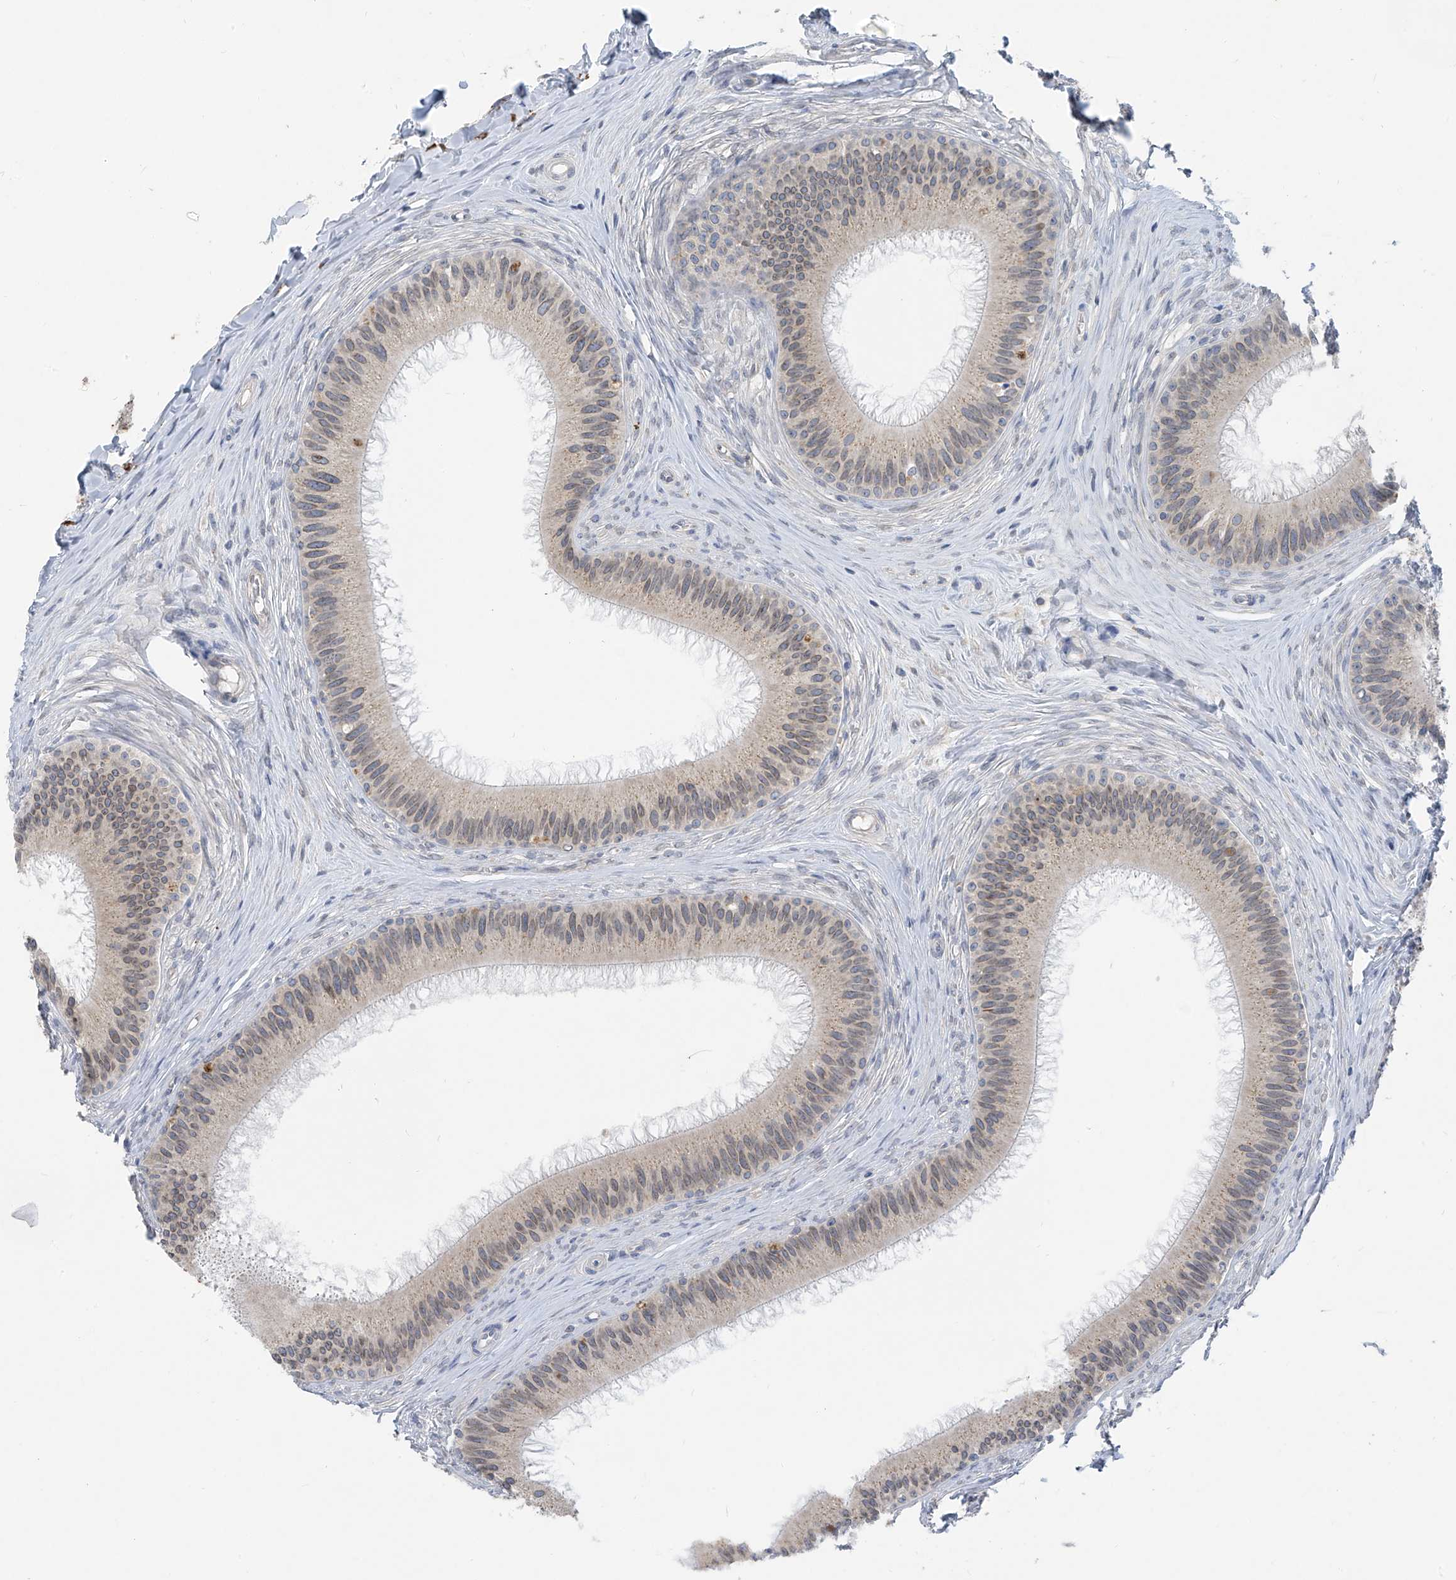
{"staining": {"intensity": "moderate", "quantity": "25%-75%", "location": "cytoplasmic/membranous,nuclear"}, "tissue": "epididymis", "cell_type": "Glandular cells", "image_type": "normal", "snomed": [{"axis": "morphology", "description": "Normal tissue, NOS"}, {"axis": "topography", "description": "Epididymis"}], "caption": "Epididymis stained with DAB immunohistochemistry (IHC) shows medium levels of moderate cytoplasmic/membranous,nuclear expression in approximately 25%-75% of glandular cells.", "gene": "KRTAP25", "patient": {"sex": "male", "age": 27}}